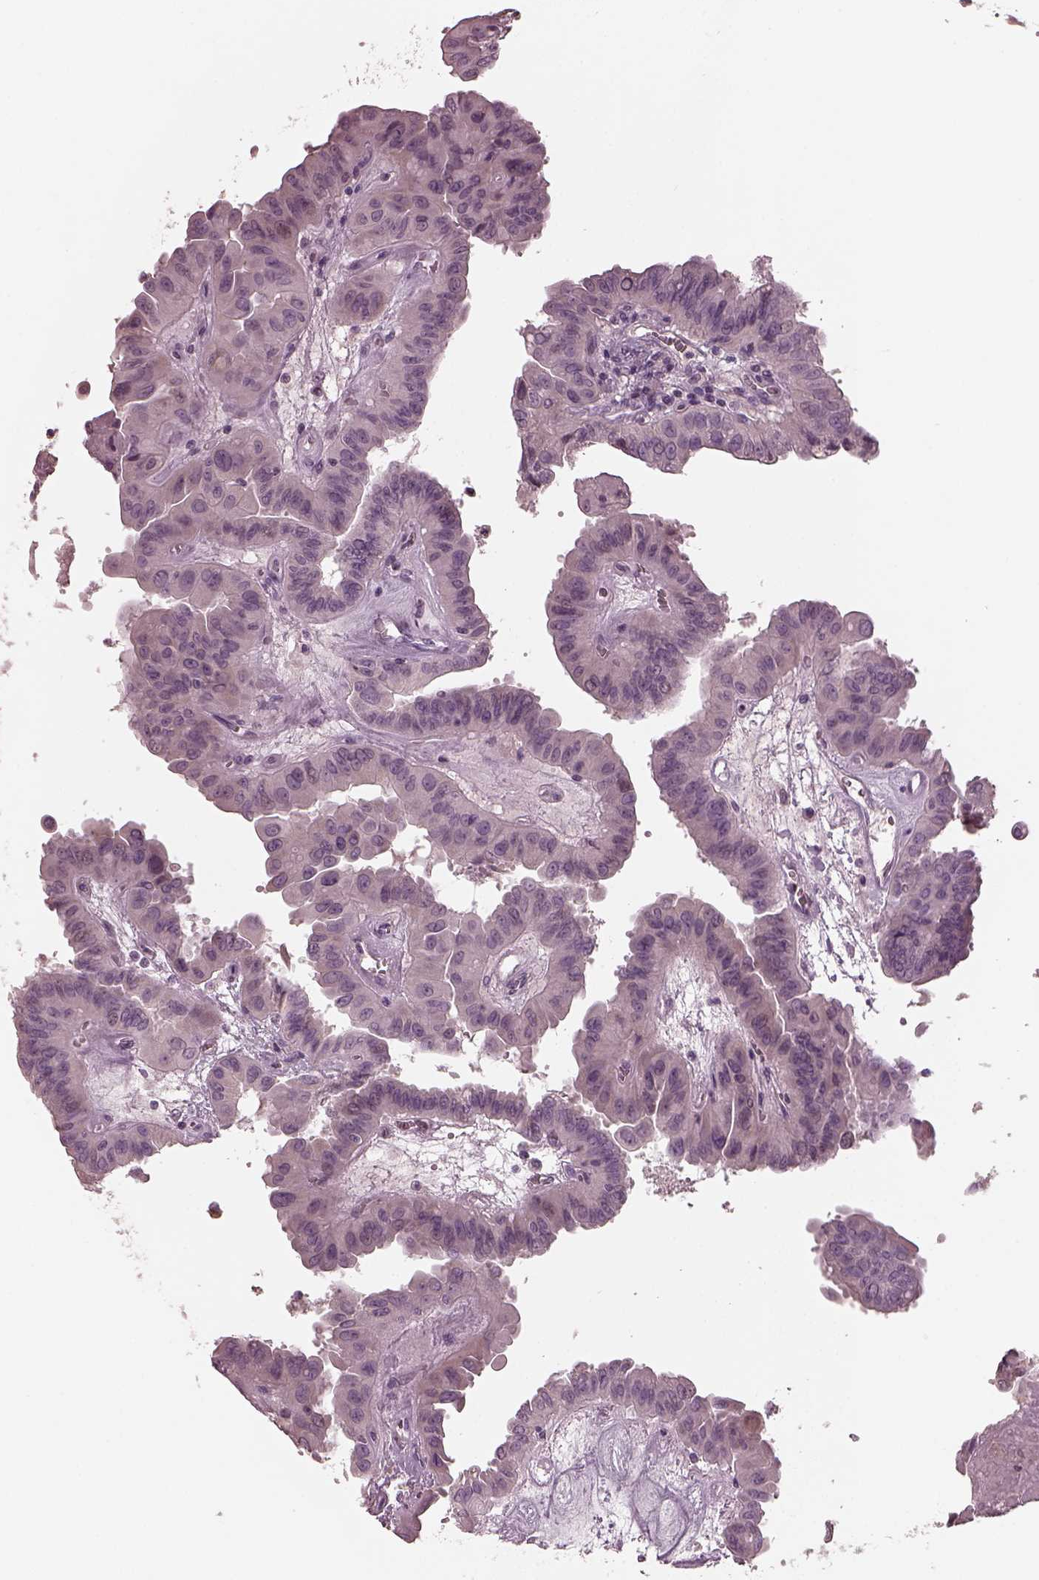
{"staining": {"intensity": "negative", "quantity": "none", "location": "none"}, "tissue": "thyroid cancer", "cell_type": "Tumor cells", "image_type": "cancer", "snomed": [{"axis": "morphology", "description": "Papillary adenocarcinoma, NOS"}, {"axis": "topography", "description": "Thyroid gland"}], "caption": "This is an immunohistochemistry histopathology image of human thyroid cancer. There is no staining in tumor cells.", "gene": "RCVRN", "patient": {"sex": "female", "age": 37}}